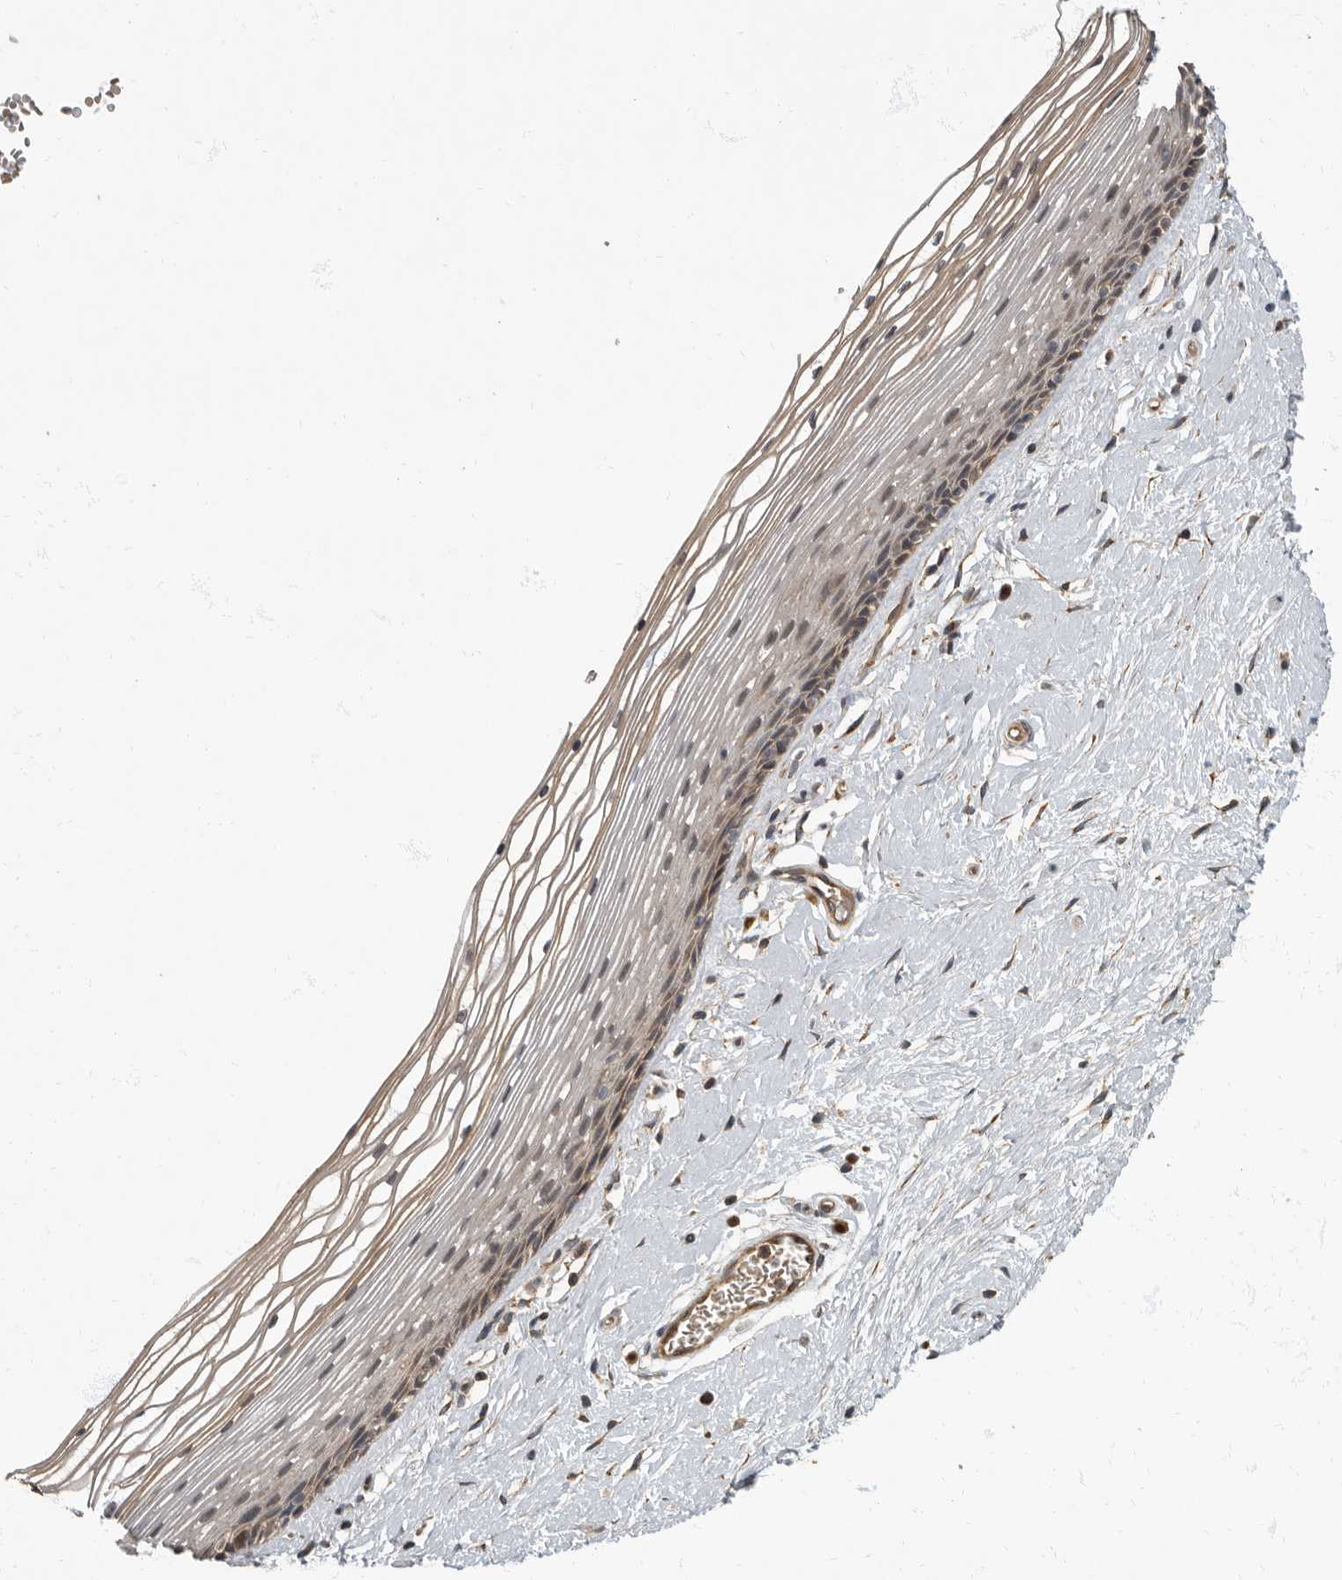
{"staining": {"intensity": "moderate", "quantity": "<25%", "location": "cytoplasmic/membranous"}, "tissue": "vagina", "cell_type": "Squamous epithelial cells", "image_type": "normal", "snomed": [{"axis": "morphology", "description": "Normal tissue, NOS"}, {"axis": "topography", "description": "Vagina"}], "caption": "Brown immunohistochemical staining in normal vagina exhibits moderate cytoplasmic/membranous expression in about <25% of squamous epithelial cells. Using DAB (3,3'-diaminobenzidine) (brown) and hematoxylin (blue) stains, captured at high magnification using brightfield microscopy.", "gene": "IQCK", "patient": {"sex": "female", "age": 46}}